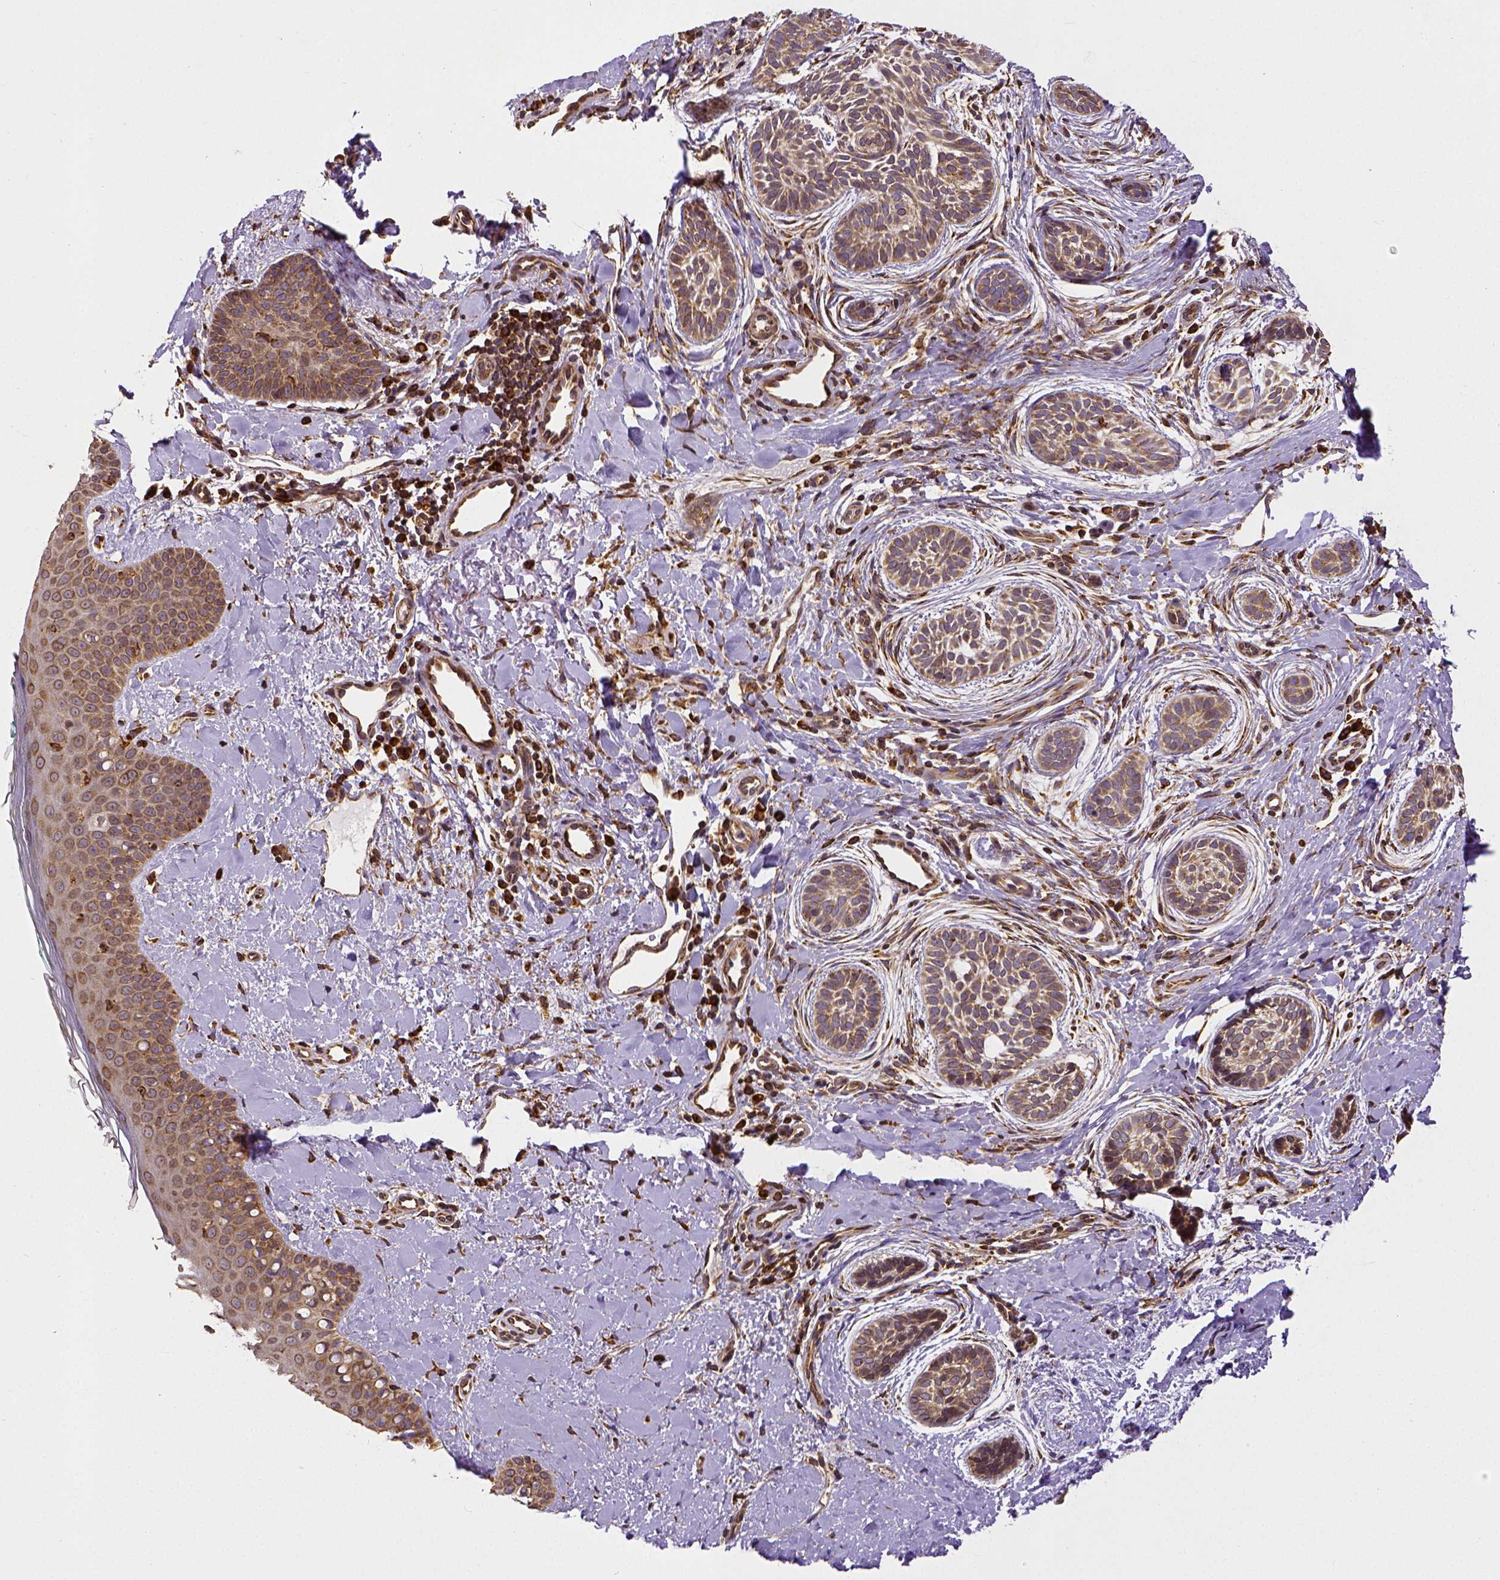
{"staining": {"intensity": "moderate", "quantity": ">75%", "location": "cytoplasmic/membranous"}, "tissue": "skin cancer", "cell_type": "Tumor cells", "image_type": "cancer", "snomed": [{"axis": "morphology", "description": "Basal cell carcinoma"}, {"axis": "topography", "description": "Skin"}], "caption": "This is a histology image of immunohistochemistry (IHC) staining of skin basal cell carcinoma, which shows moderate staining in the cytoplasmic/membranous of tumor cells.", "gene": "MTDH", "patient": {"sex": "male", "age": 63}}